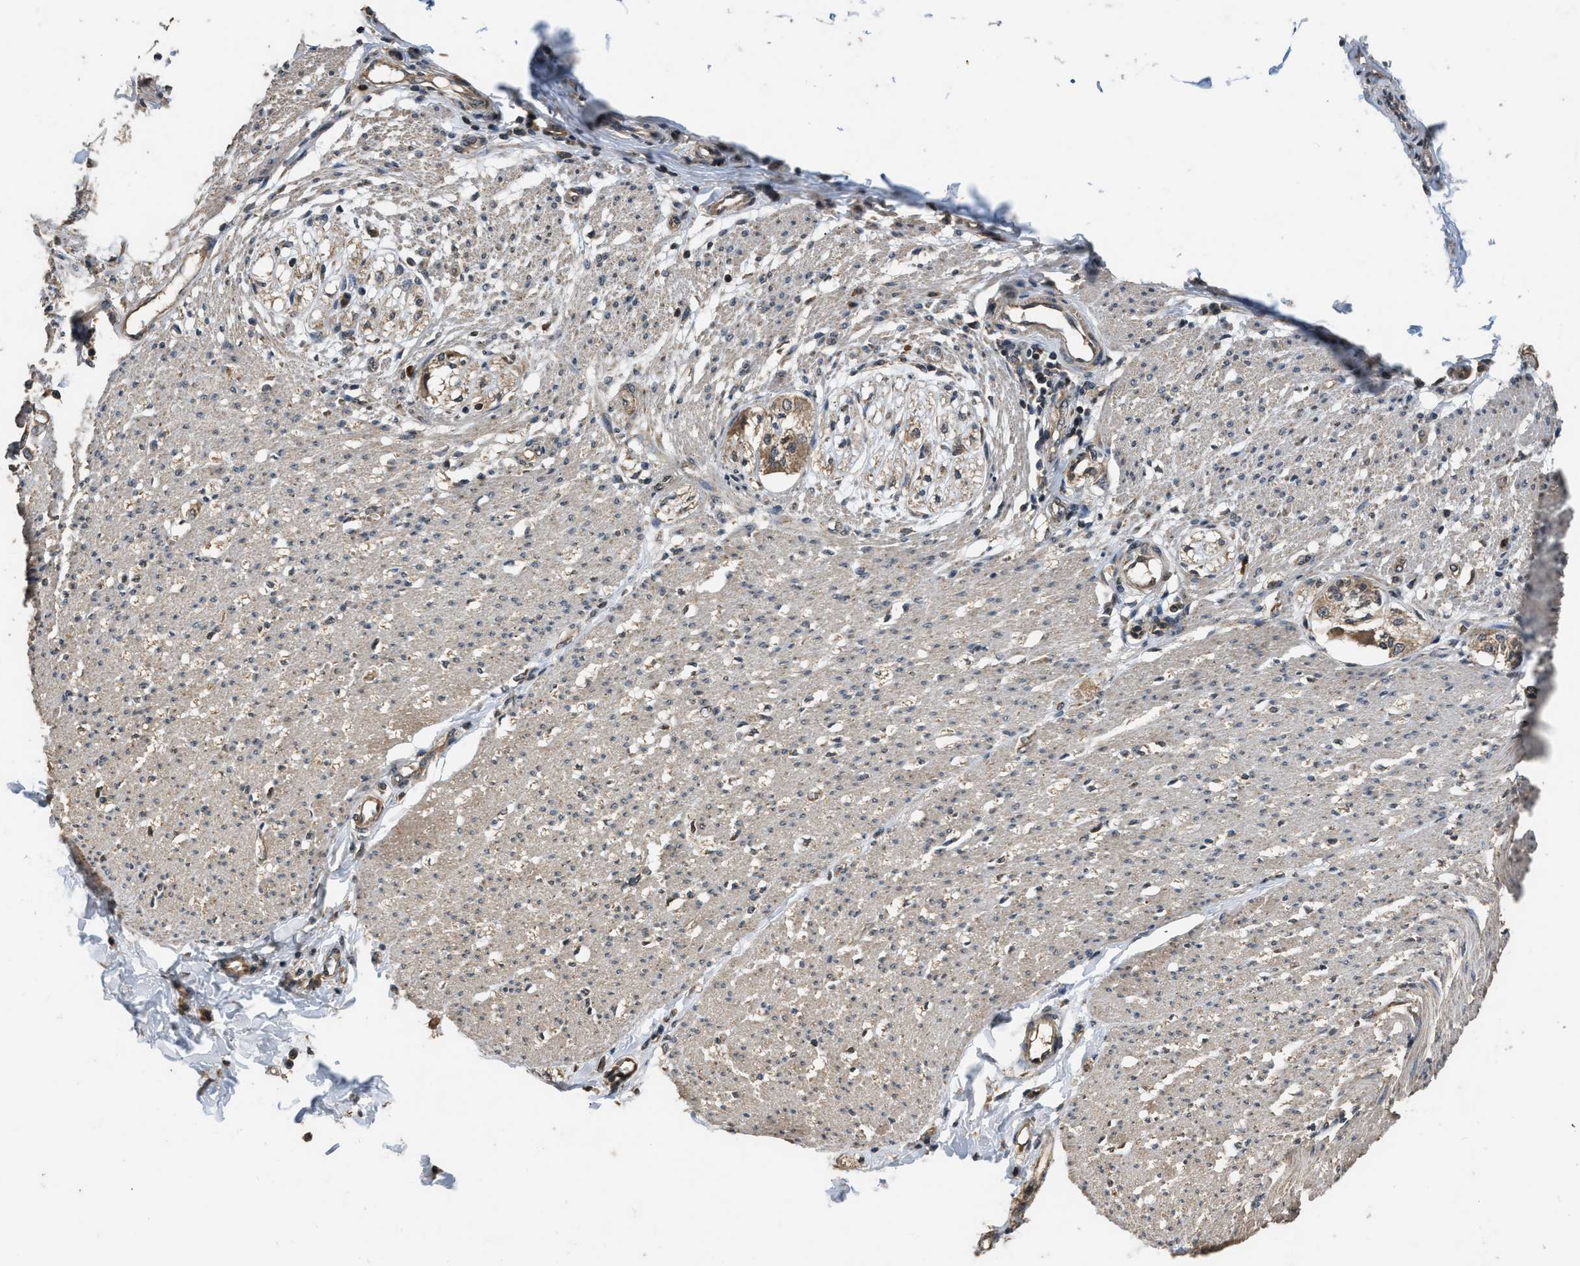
{"staining": {"intensity": "weak", "quantity": "25%-75%", "location": "cytoplasmic/membranous"}, "tissue": "smooth muscle", "cell_type": "Smooth muscle cells", "image_type": "normal", "snomed": [{"axis": "morphology", "description": "Normal tissue, NOS"}, {"axis": "morphology", "description": "Adenocarcinoma, NOS"}, {"axis": "topography", "description": "Colon"}, {"axis": "topography", "description": "Peripheral nerve tissue"}], "caption": "IHC of benign human smooth muscle demonstrates low levels of weak cytoplasmic/membranous expression in about 25%-75% of smooth muscle cells.", "gene": "DENND6B", "patient": {"sex": "male", "age": 14}}